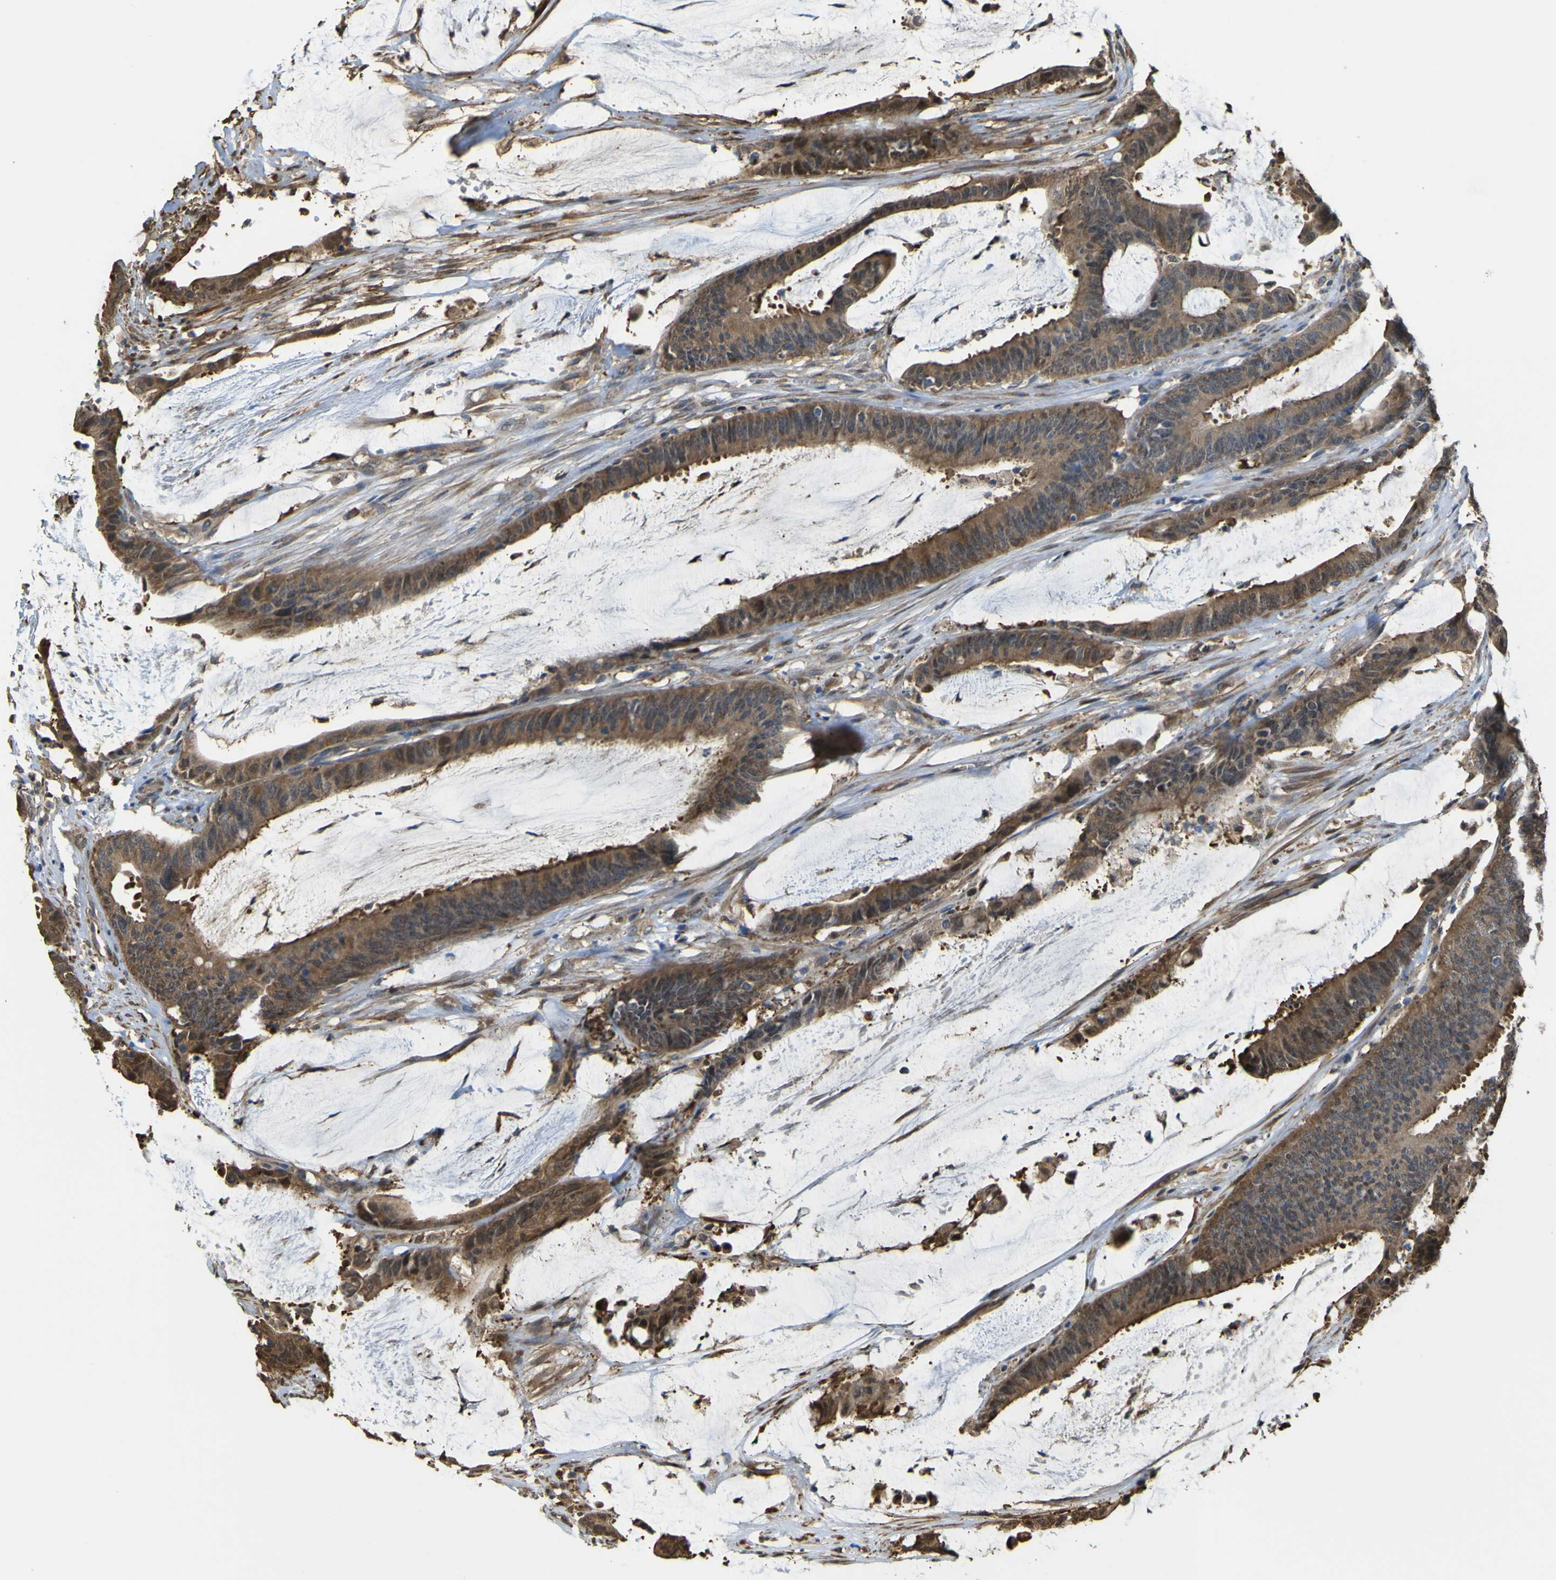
{"staining": {"intensity": "strong", "quantity": ">75%", "location": "cytoplasmic/membranous"}, "tissue": "colorectal cancer", "cell_type": "Tumor cells", "image_type": "cancer", "snomed": [{"axis": "morphology", "description": "Adenocarcinoma, NOS"}, {"axis": "topography", "description": "Rectum"}], "caption": "This is an image of immunohistochemistry staining of colorectal cancer (adenocarcinoma), which shows strong staining in the cytoplasmic/membranous of tumor cells.", "gene": "ABHD3", "patient": {"sex": "female", "age": 66}}